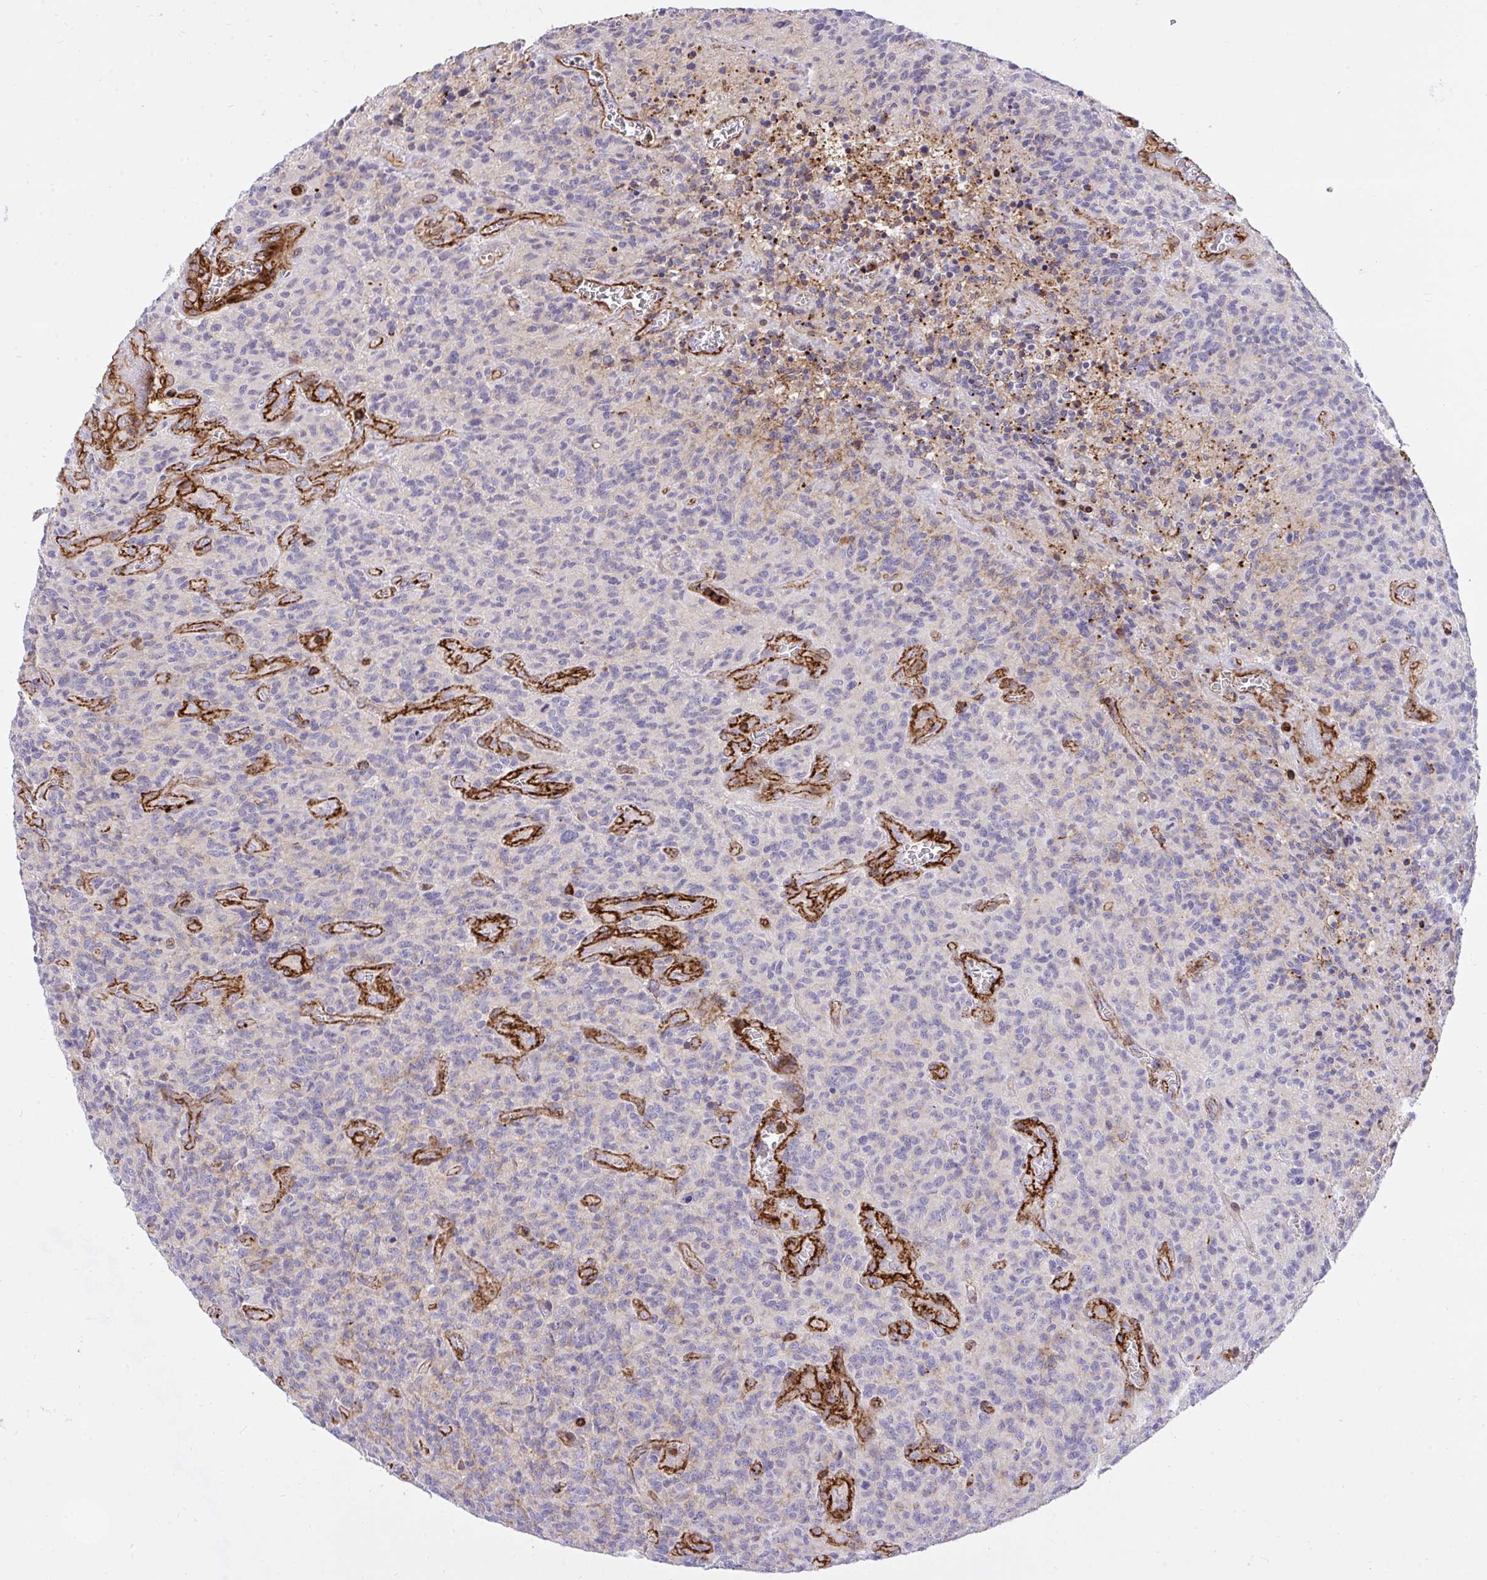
{"staining": {"intensity": "negative", "quantity": "none", "location": "none"}, "tissue": "glioma", "cell_type": "Tumor cells", "image_type": "cancer", "snomed": [{"axis": "morphology", "description": "Glioma, malignant, High grade"}, {"axis": "topography", "description": "Brain"}], "caption": "Tumor cells are negative for protein expression in human glioma. (DAB (3,3'-diaminobenzidine) immunohistochemistry, high magnification).", "gene": "ERI1", "patient": {"sex": "male", "age": 76}}